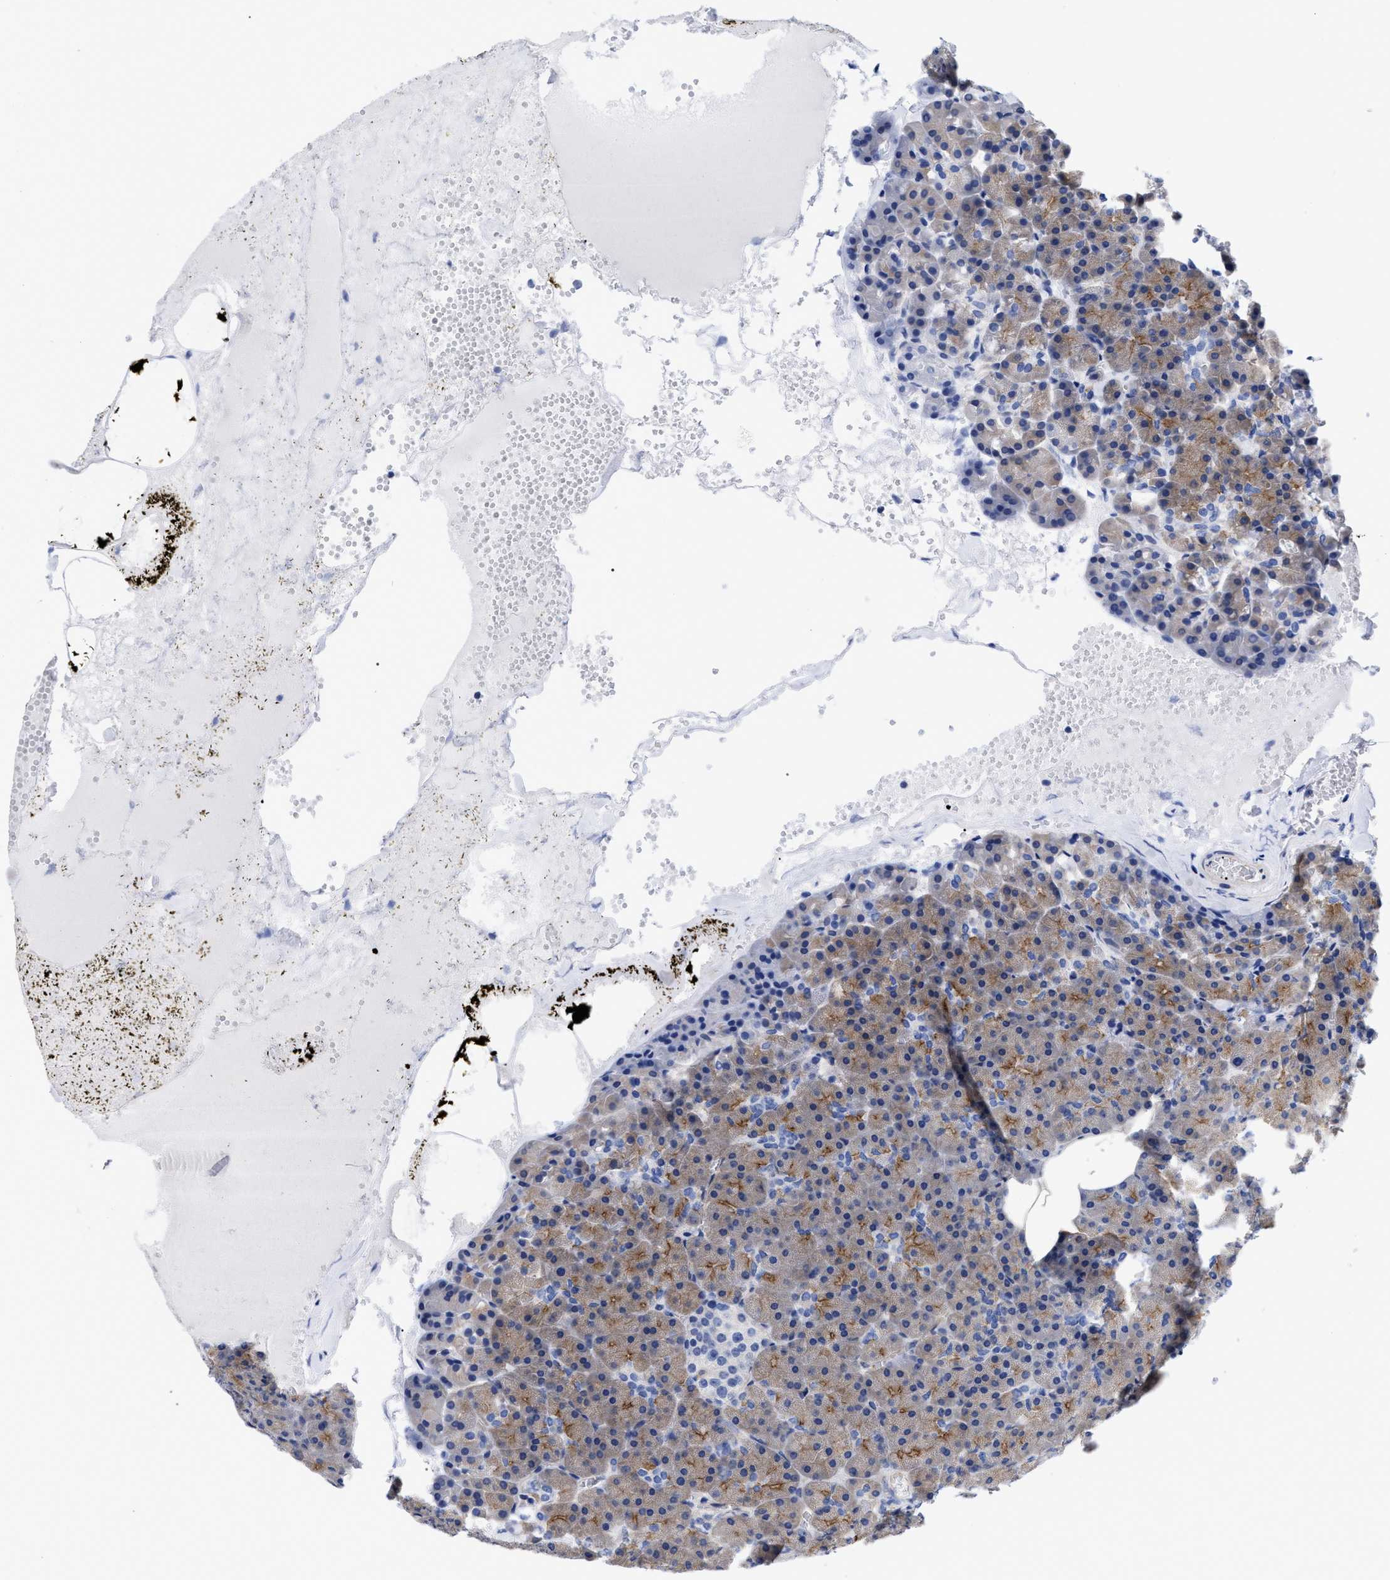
{"staining": {"intensity": "moderate", "quantity": ">75%", "location": "cytoplasmic/membranous"}, "tissue": "pancreas", "cell_type": "Exocrine glandular cells", "image_type": "normal", "snomed": [{"axis": "morphology", "description": "Normal tissue, NOS"}, {"axis": "morphology", "description": "Carcinoid, malignant, NOS"}, {"axis": "topography", "description": "Pancreas"}], "caption": "Immunohistochemical staining of unremarkable human pancreas shows moderate cytoplasmic/membranous protein positivity in about >75% of exocrine glandular cells.", "gene": "IRAG2", "patient": {"sex": "female", "age": 35}}